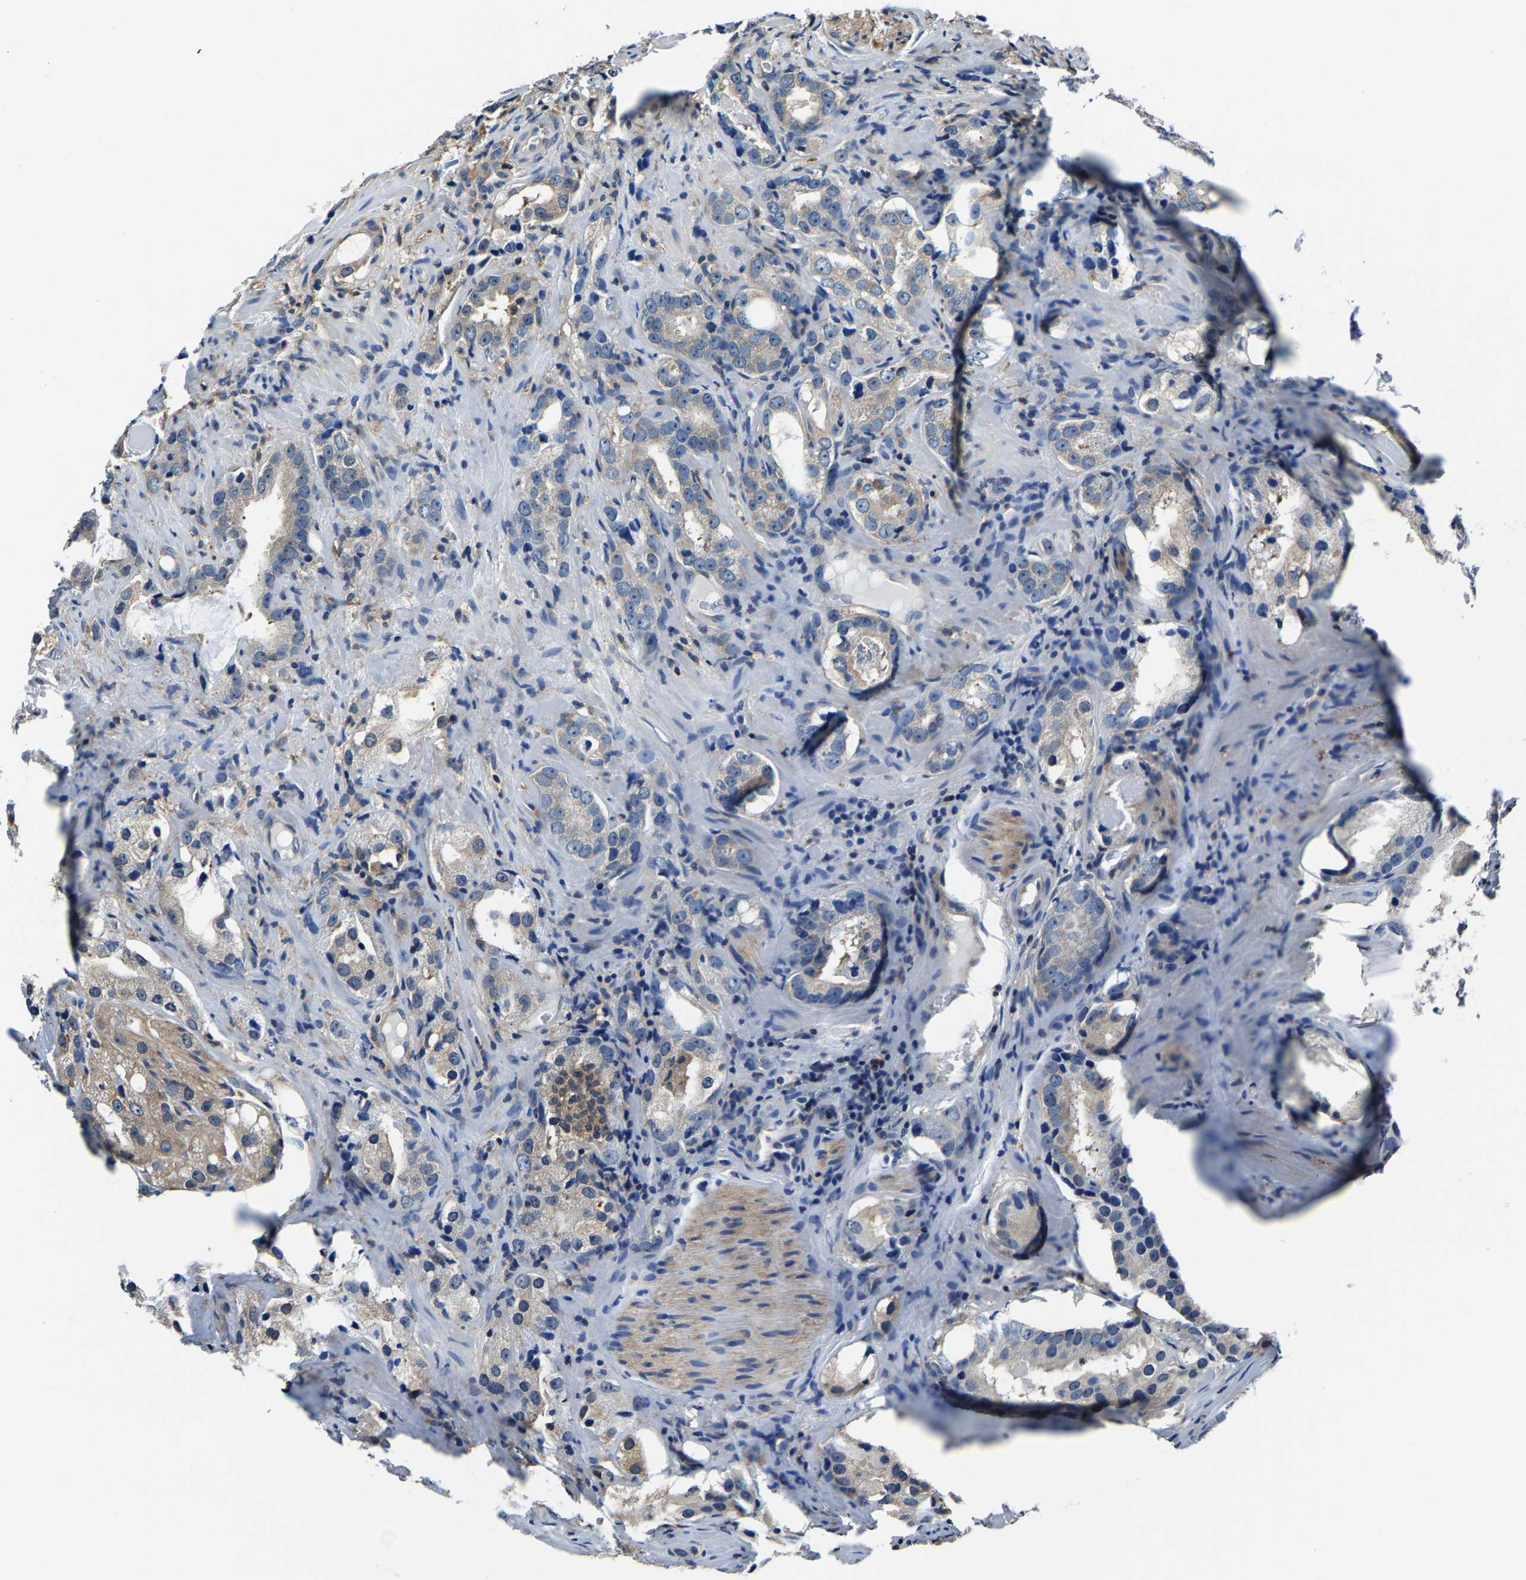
{"staining": {"intensity": "weak", "quantity": "<25%", "location": "cytoplasmic/membranous"}, "tissue": "prostate cancer", "cell_type": "Tumor cells", "image_type": "cancer", "snomed": [{"axis": "morphology", "description": "Adenocarcinoma, High grade"}, {"axis": "topography", "description": "Prostate"}], "caption": "Histopathology image shows no significant protein staining in tumor cells of prostate cancer (high-grade adenocarcinoma). (Stains: DAB (3,3'-diaminobenzidine) immunohistochemistry (IHC) with hematoxylin counter stain, Microscopy: brightfield microscopy at high magnification).", "gene": "ALDOB", "patient": {"sex": "male", "age": 63}}